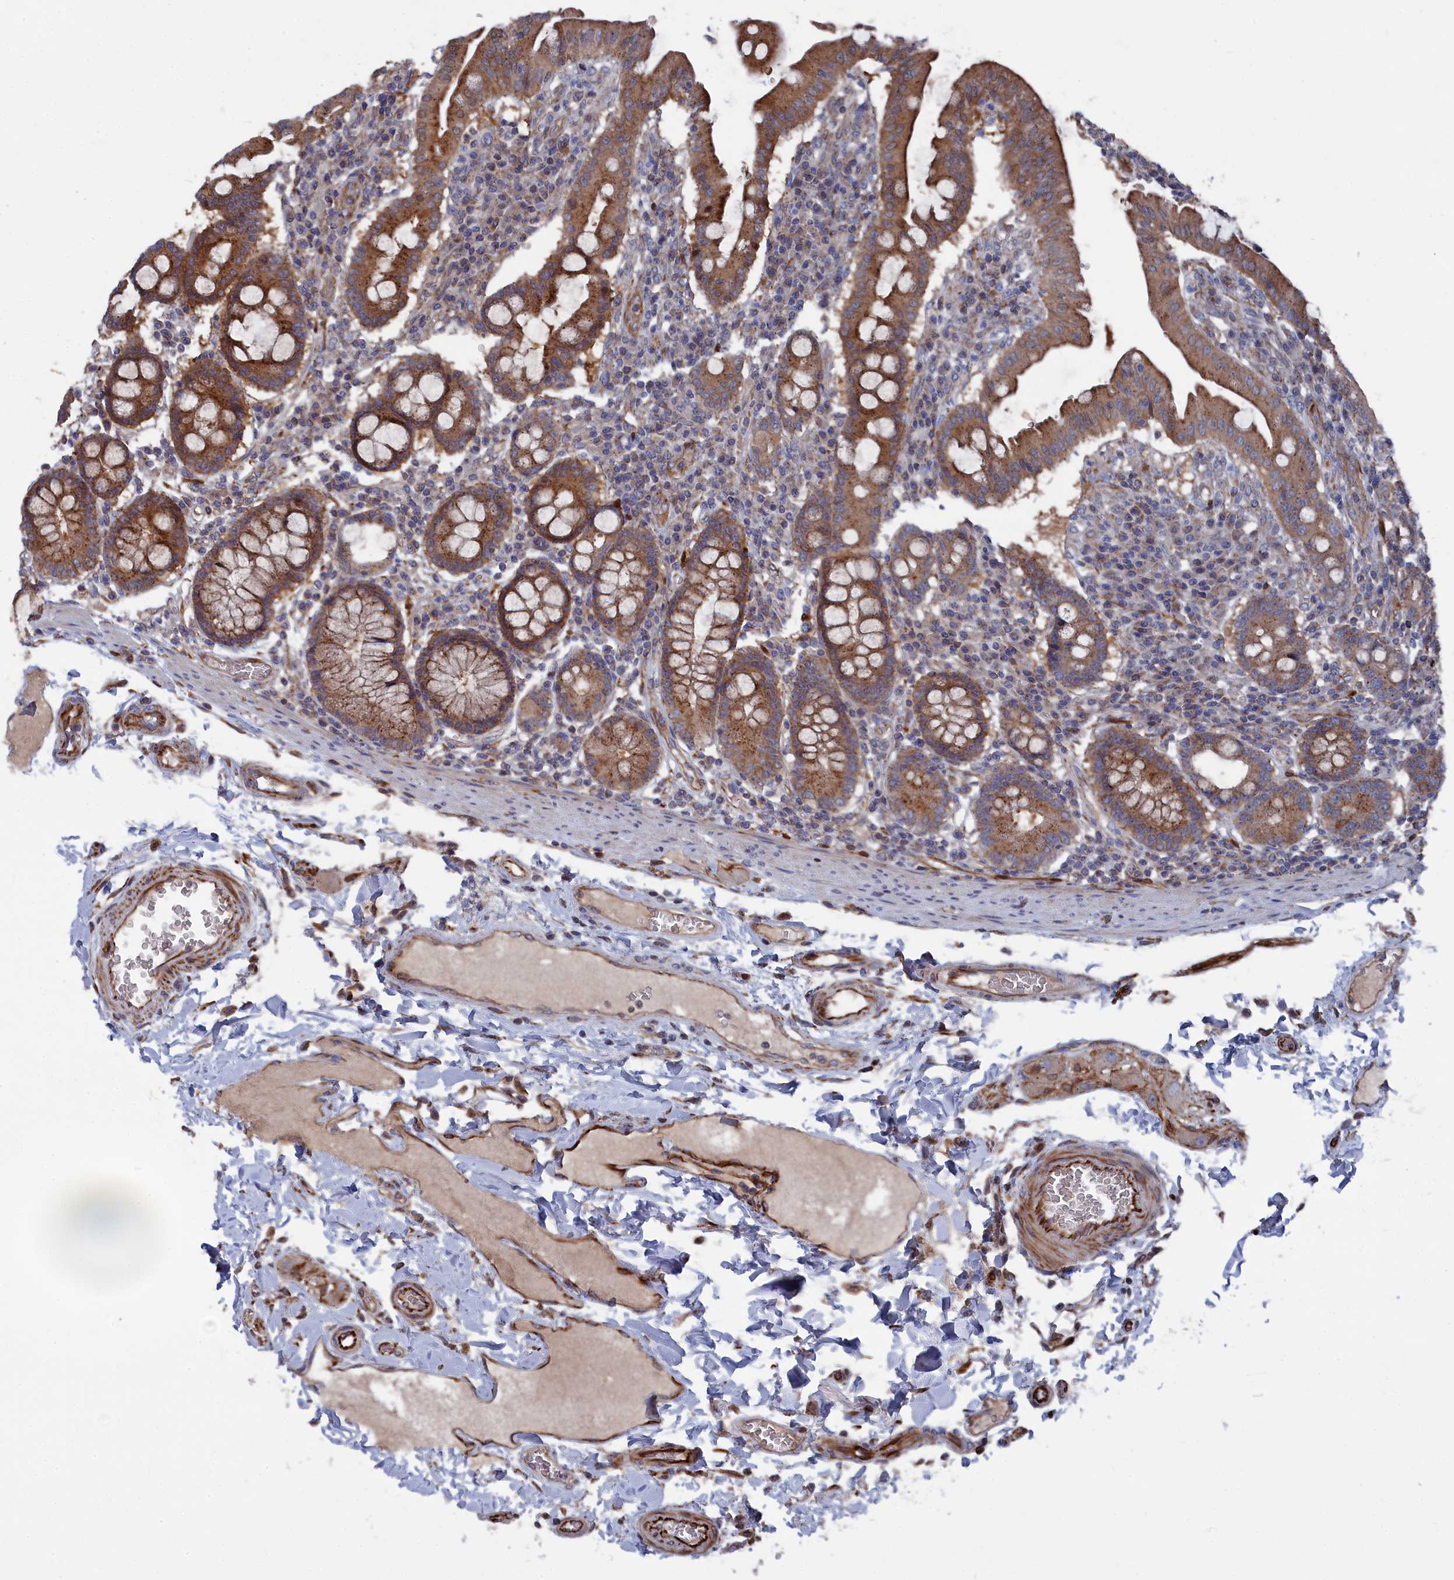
{"staining": {"intensity": "strong", "quantity": ">75%", "location": "cytoplasmic/membranous"}, "tissue": "duodenum", "cell_type": "Glandular cells", "image_type": "normal", "snomed": [{"axis": "morphology", "description": "Normal tissue, NOS"}, {"axis": "morphology", "description": "Adenocarcinoma, NOS"}, {"axis": "topography", "description": "Pancreas"}, {"axis": "topography", "description": "Duodenum"}], "caption": "High-magnification brightfield microscopy of unremarkable duodenum stained with DAB (3,3'-diaminobenzidine) (brown) and counterstained with hematoxylin (blue). glandular cells exhibit strong cytoplasmic/membranous expression is appreciated in about>75% of cells. (brown staining indicates protein expression, while blue staining denotes nuclei).", "gene": "SMG9", "patient": {"sex": "male", "age": 50}}